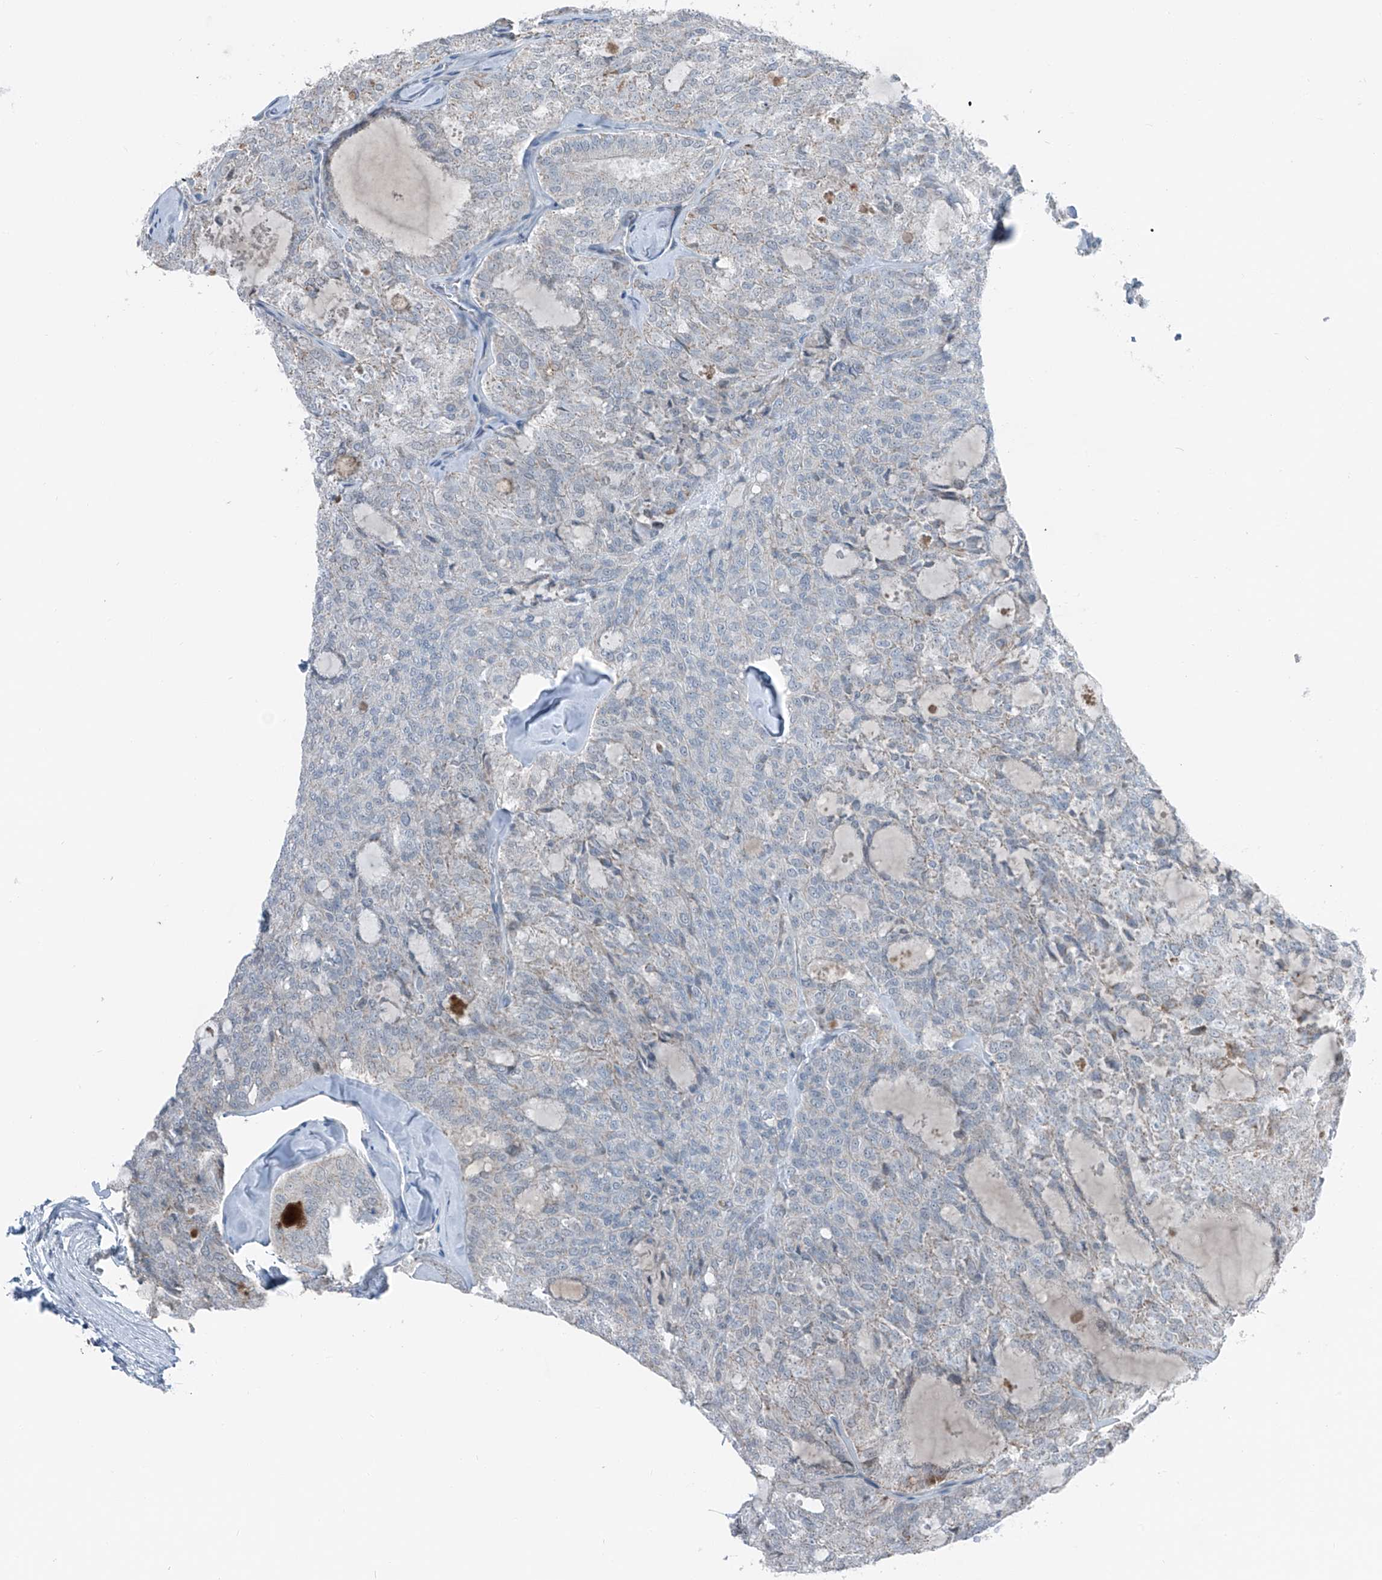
{"staining": {"intensity": "negative", "quantity": "none", "location": "none"}, "tissue": "thyroid cancer", "cell_type": "Tumor cells", "image_type": "cancer", "snomed": [{"axis": "morphology", "description": "Follicular adenoma carcinoma, NOS"}, {"axis": "topography", "description": "Thyroid gland"}], "caption": "This histopathology image is of thyroid follicular adenoma carcinoma stained with IHC to label a protein in brown with the nuclei are counter-stained blue. There is no staining in tumor cells.", "gene": "DYRK1B", "patient": {"sex": "male", "age": 75}}